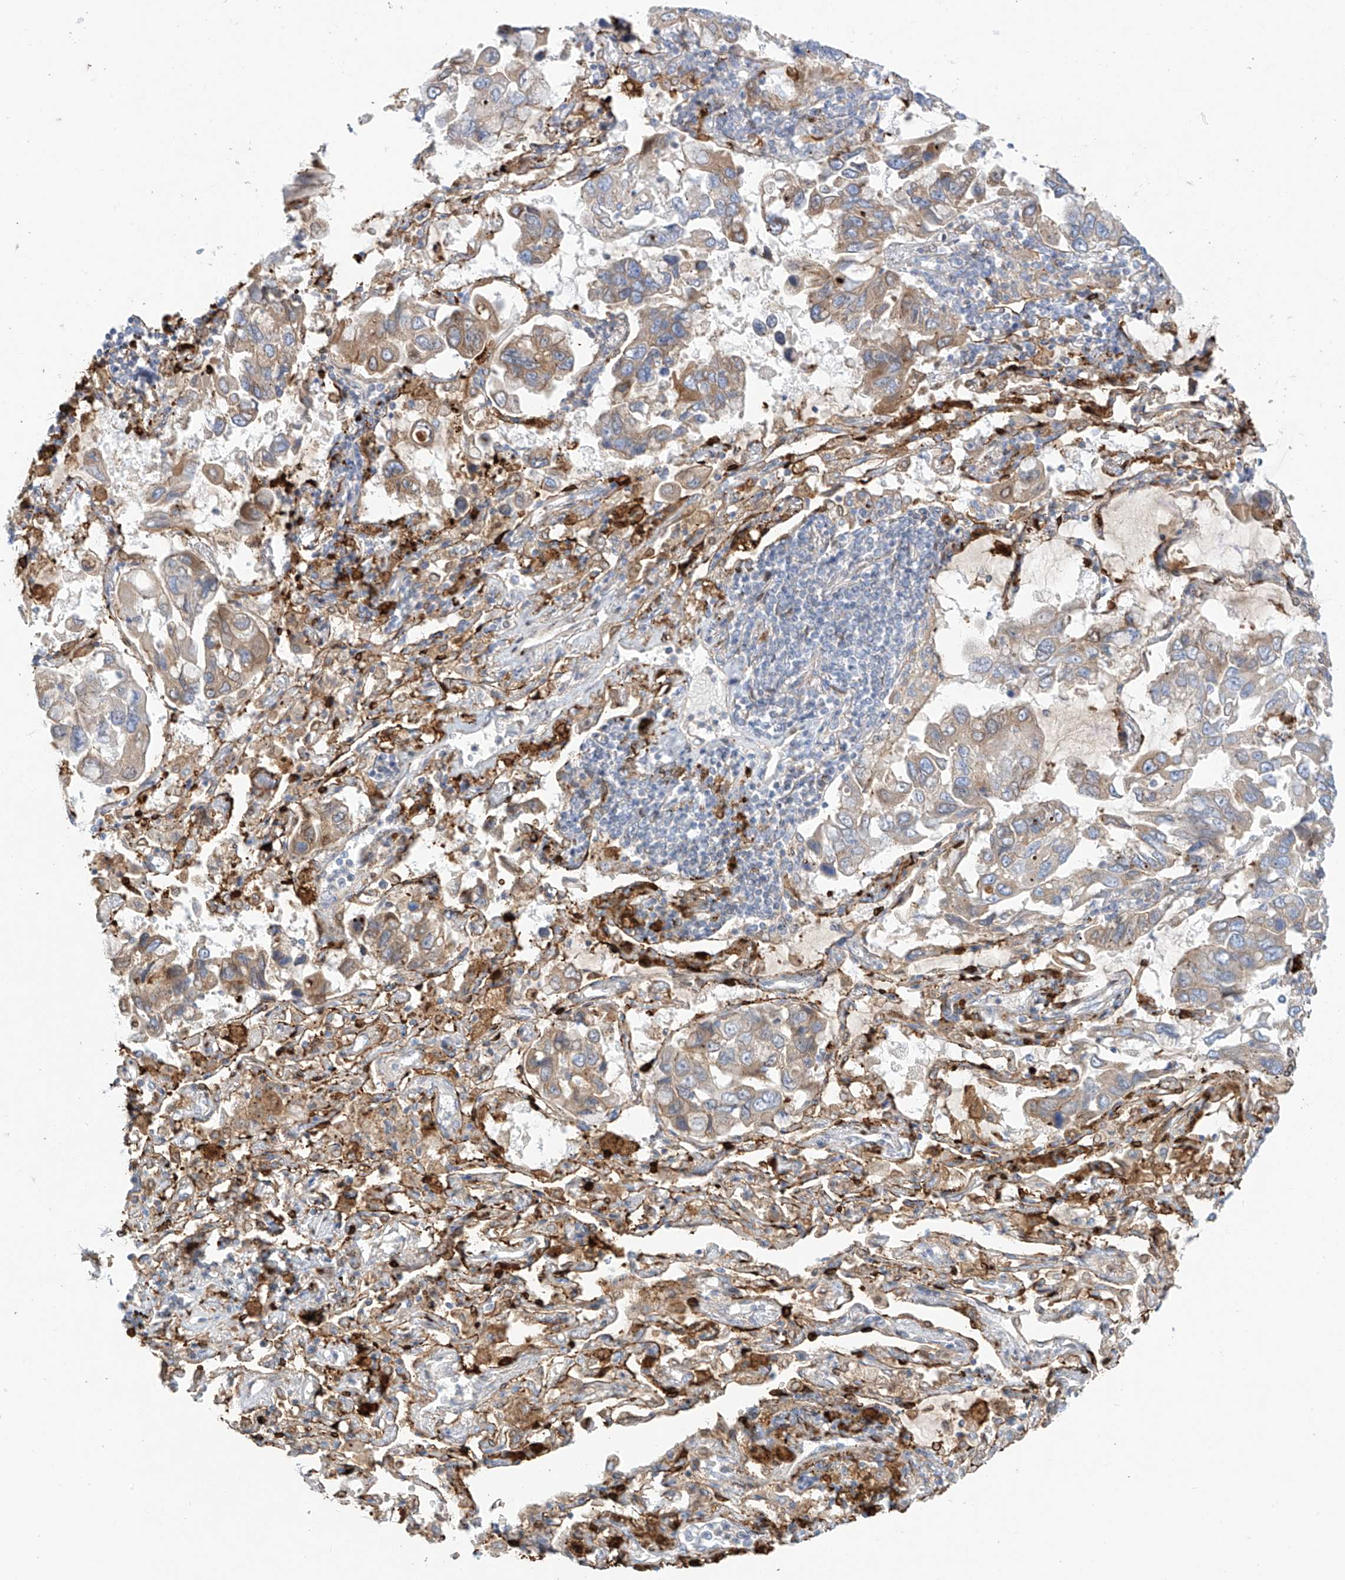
{"staining": {"intensity": "moderate", "quantity": "25%-75%", "location": "cytoplasmic/membranous"}, "tissue": "lung cancer", "cell_type": "Tumor cells", "image_type": "cancer", "snomed": [{"axis": "morphology", "description": "Adenocarcinoma, NOS"}, {"axis": "topography", "description": "Lung"}], "caption": "Approximately 25%-75% of tumor cells in human adenocarcinoma (lung) display moderate cytoplasmic/membranous protein staining as visualized by brown immunohistochemical staining.", "gene": "PCYOX1", "patient": {"sex": "male", "age": 64}}